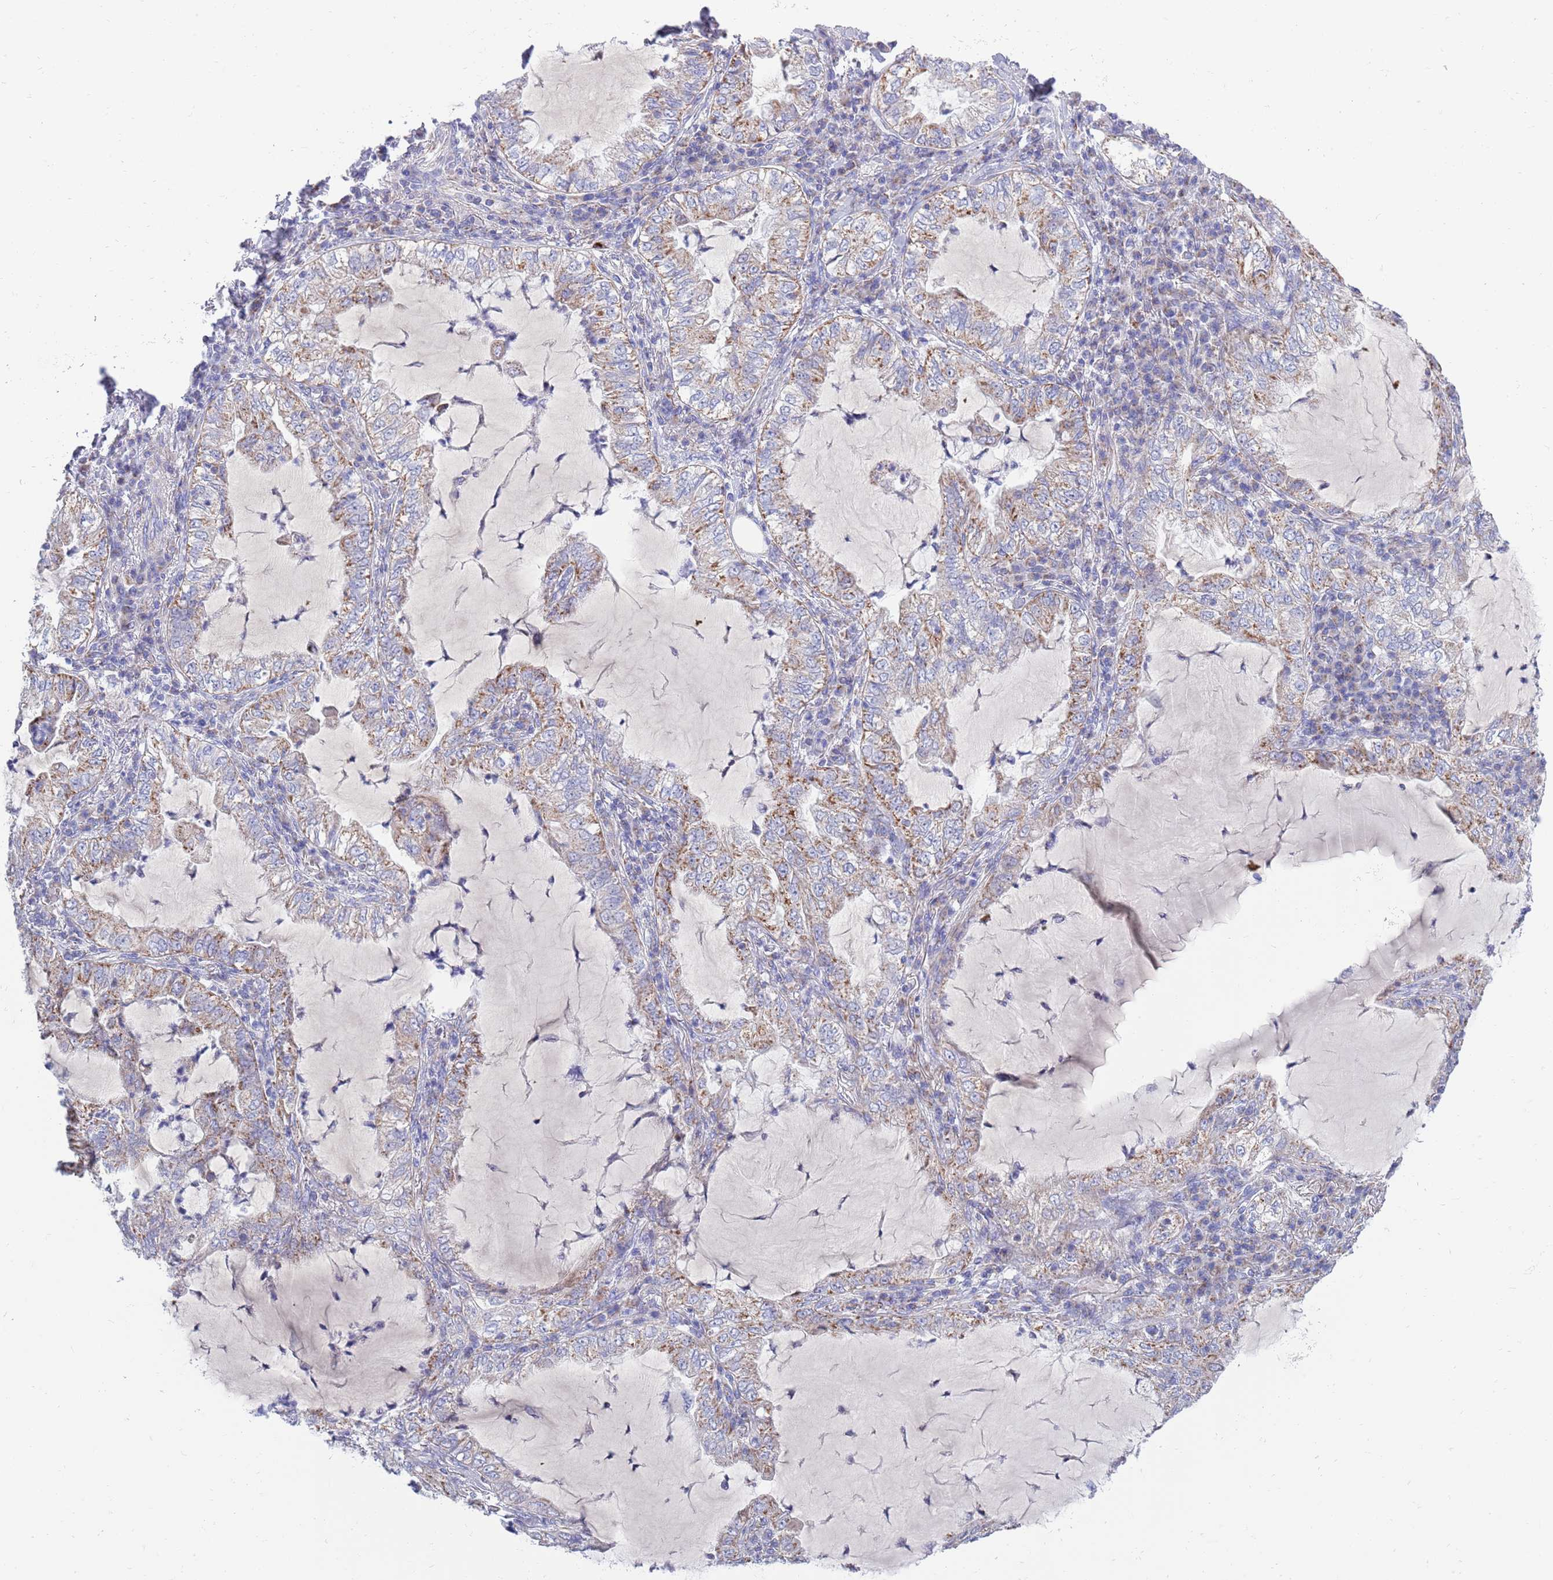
{"staining": {"intensity": "moderate", "quantity": "25%-75%", "location": "cytoplasmic/membranous"}, "tissue": "lung cancer", "cell_type": "Tumor cells", "image_type": "cancer", "snomed": [{"axis": "morphology", "description": "Adenocarcinoma, NOS"}, {"axis": "topography", "description": "Lung"}], "caption": "Immunohistochemical staining of lung cancer (adenocarcinoma) demonstrates medium levels of moderate cytoplasmic/membranous staining in about 25%-75% of tumor cells. (DAB = brown stain, brightfield microscopy at high magnification).", "gene": "EMC8", "patient": {"sex": "female", "age": 73}}